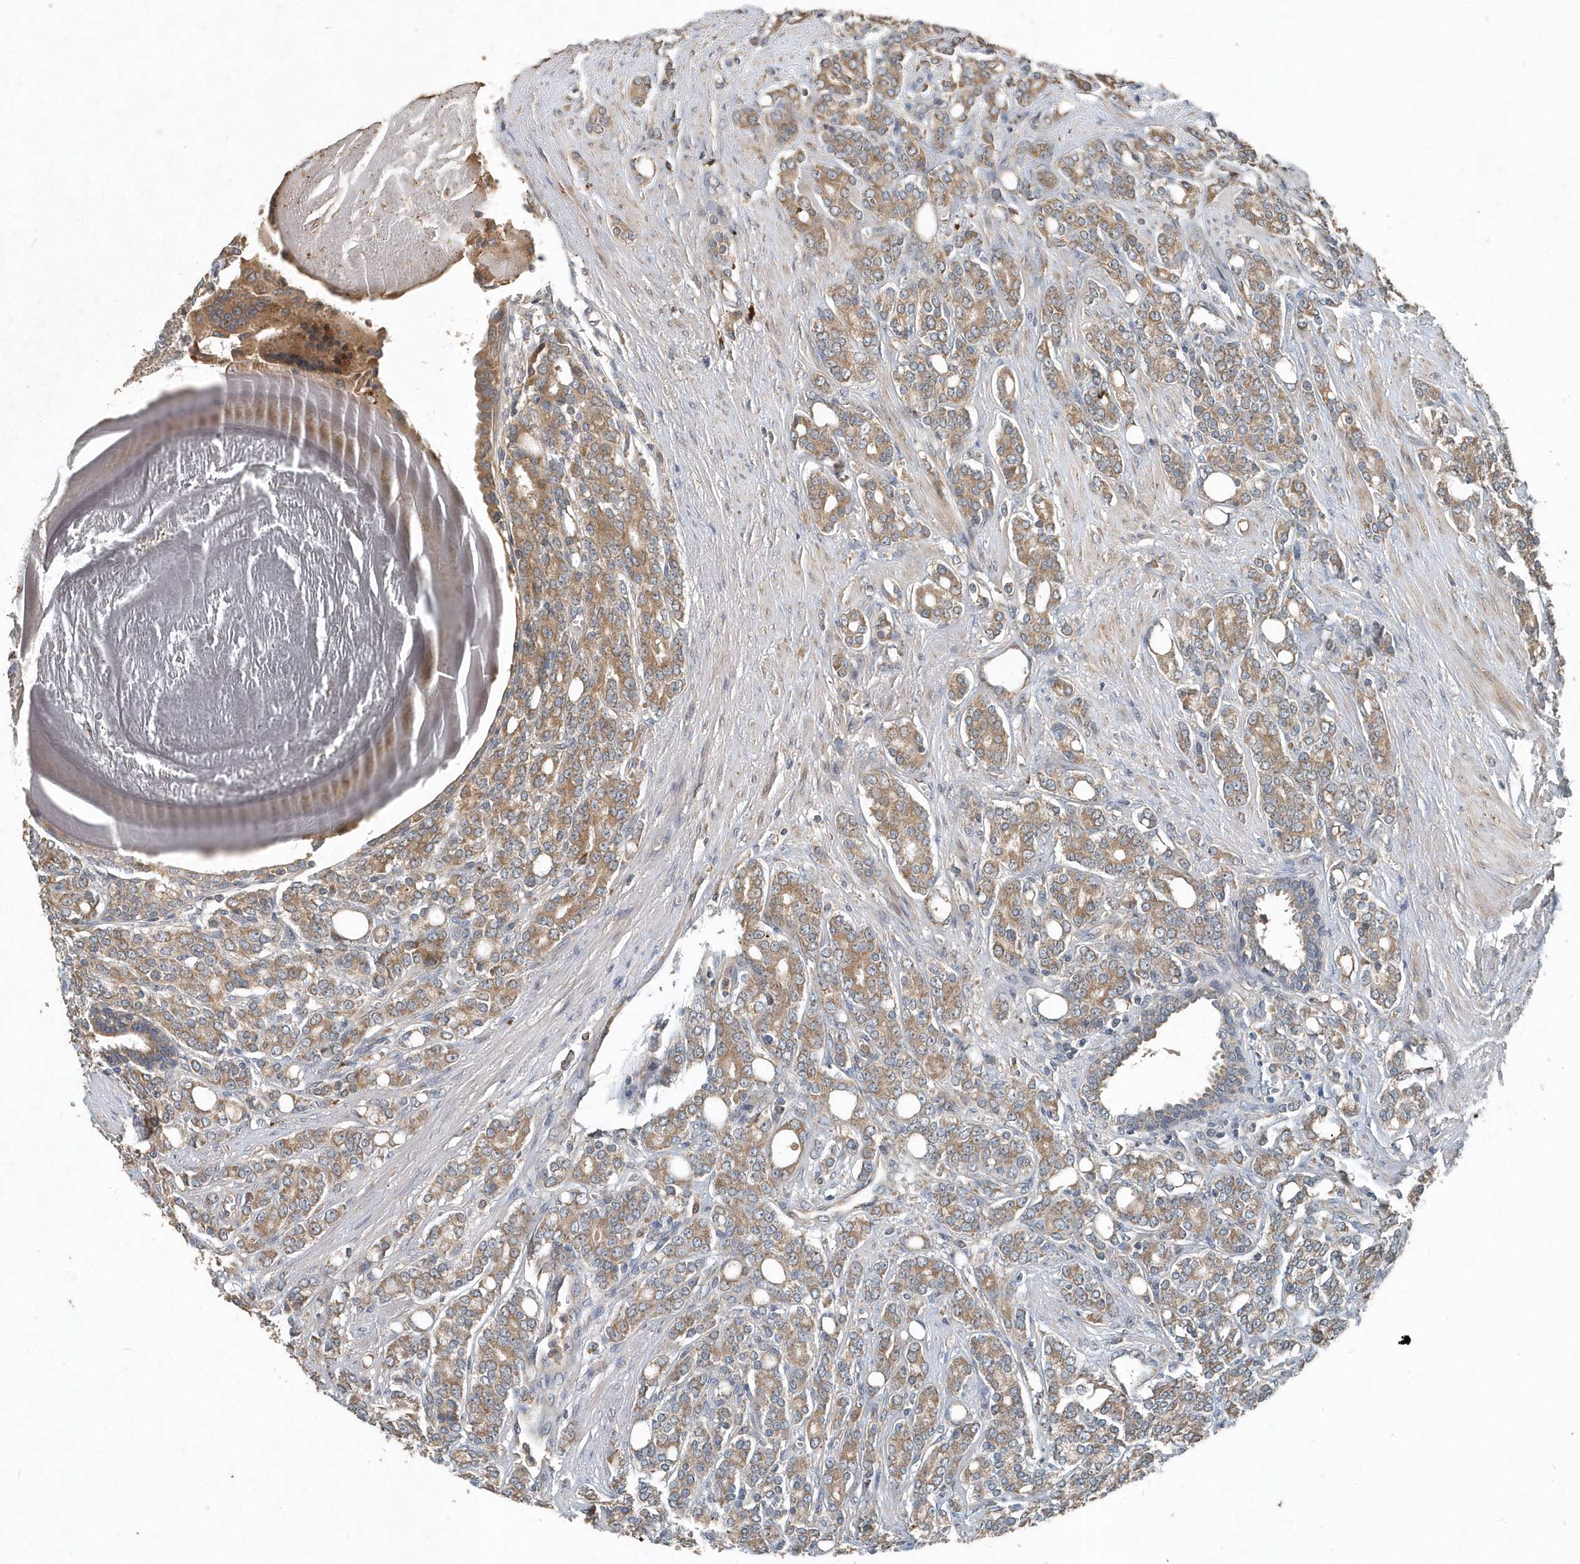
{"staining": {"intensity": "moderate", "quantity": ">75%", "location": "cytoplasmic/membranous"}, "tissue": "prostate cancer", "cell_type": "Tumor cells", "image_type": "cancer", "snomed": [{"axis": "morphology", "description": "Adenocarcinoma, High grade"}, {"axis": "topography", "description": "Prostate"}], "caption": "A medium amount of moderate cytoplasmic/membranous expression is appreciated in about >75% of tumor cells in prostate cancer (high-grade adenocarcinoma) tissue. Ihc stains the protein of interest in brown and the nuclei are stained blue.", "gene": "SCFD2", "patient": {"sex": "male", "age": 62}}